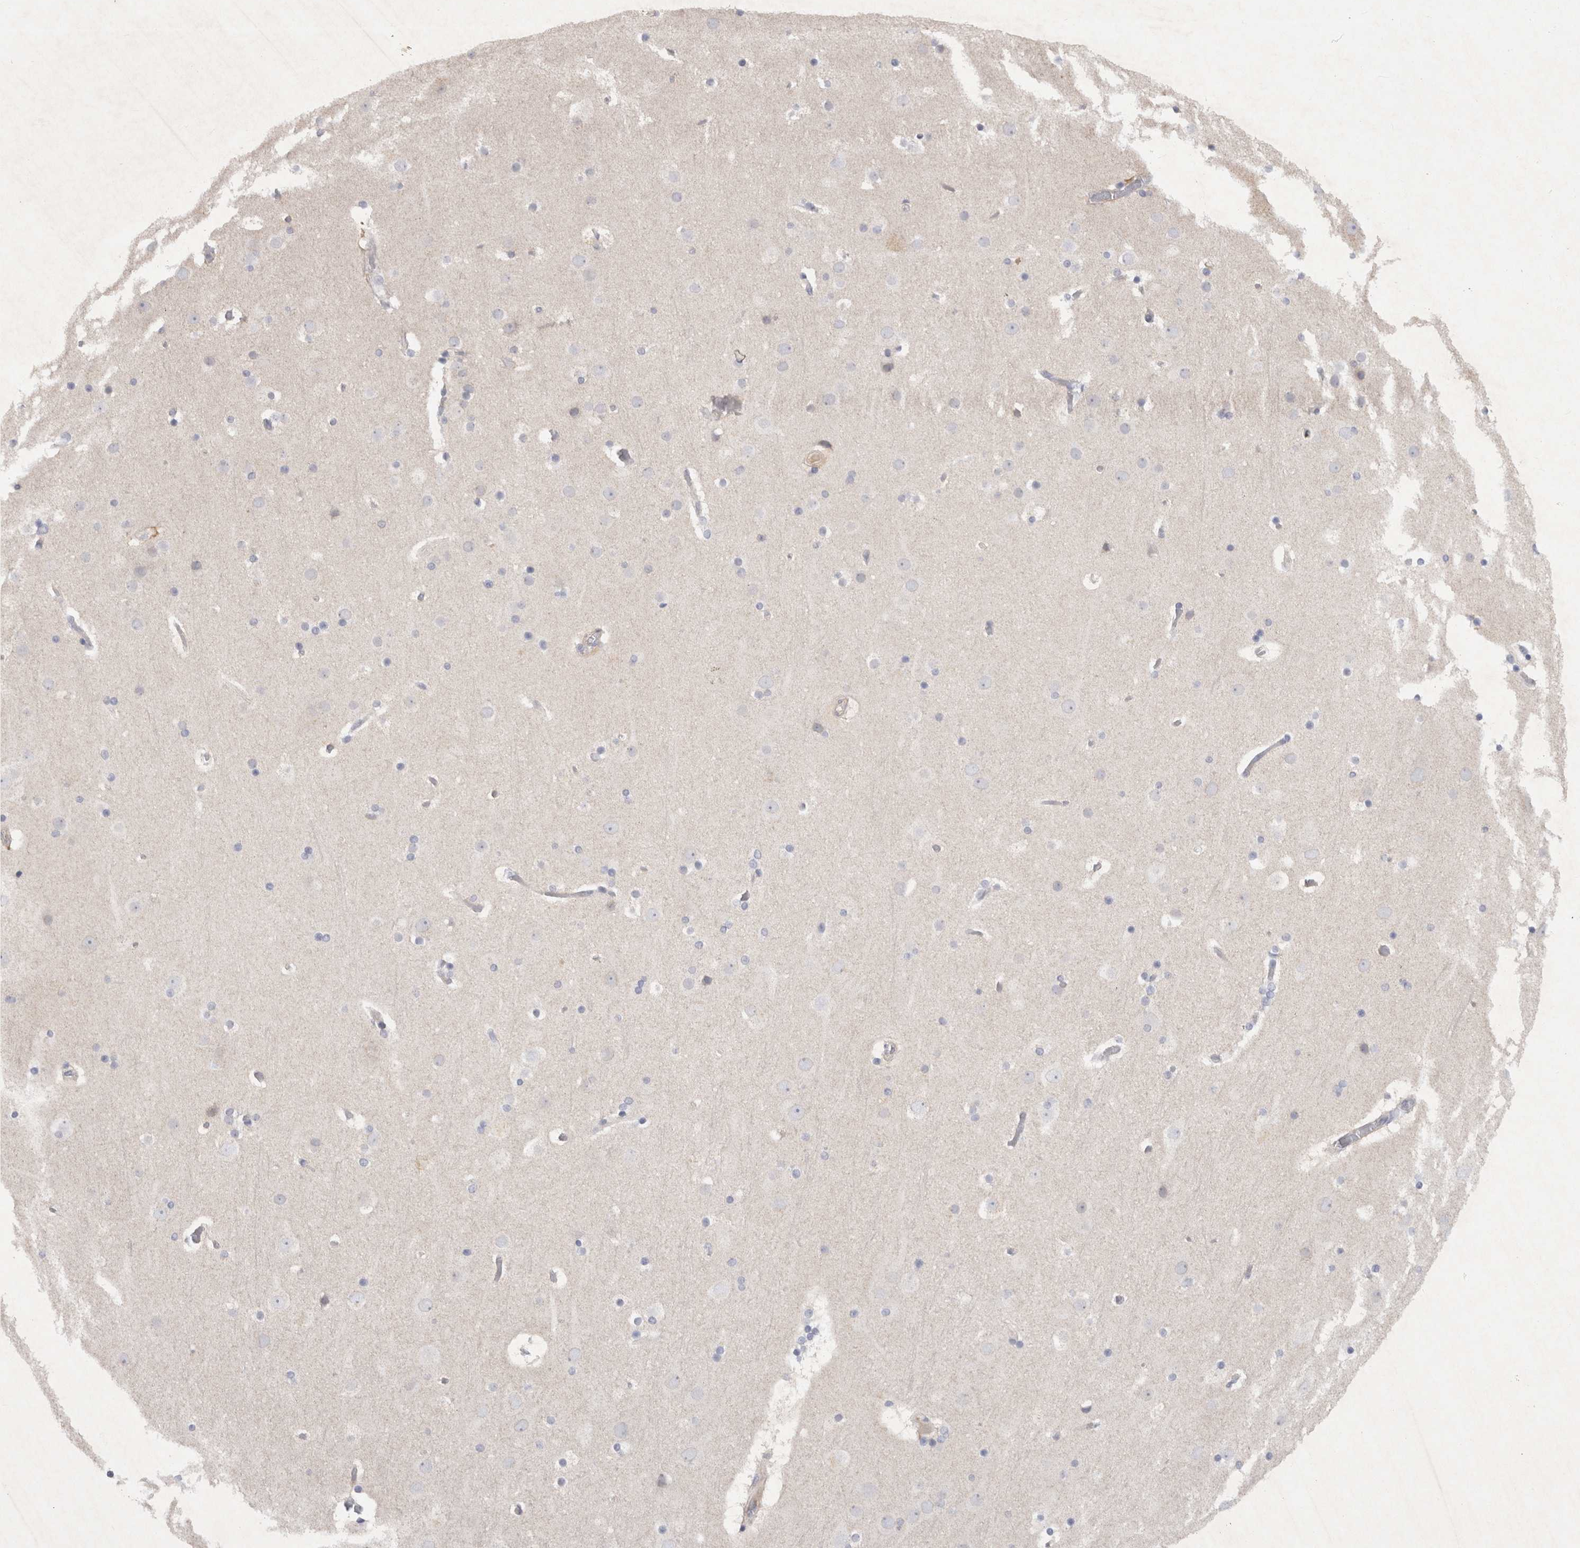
{"staining": {"intensity": "negative", "quantity": "none", "location": "none"}, "tissue": "cerebral cortex", "cell_type": "Endothelial cells", "image_type": "normal", "snomed": [{"axis": "morphology", "description": "Normal tissue, NOS"}, {"axis": "topography", "description": "Cerebral cortex"}], "caption": "Protein analysis of normal cerebral cortex reveals no significant expression in endothelial cells.", "gene": "BZW2", "patient": {"sex": "male", "age": 57}}